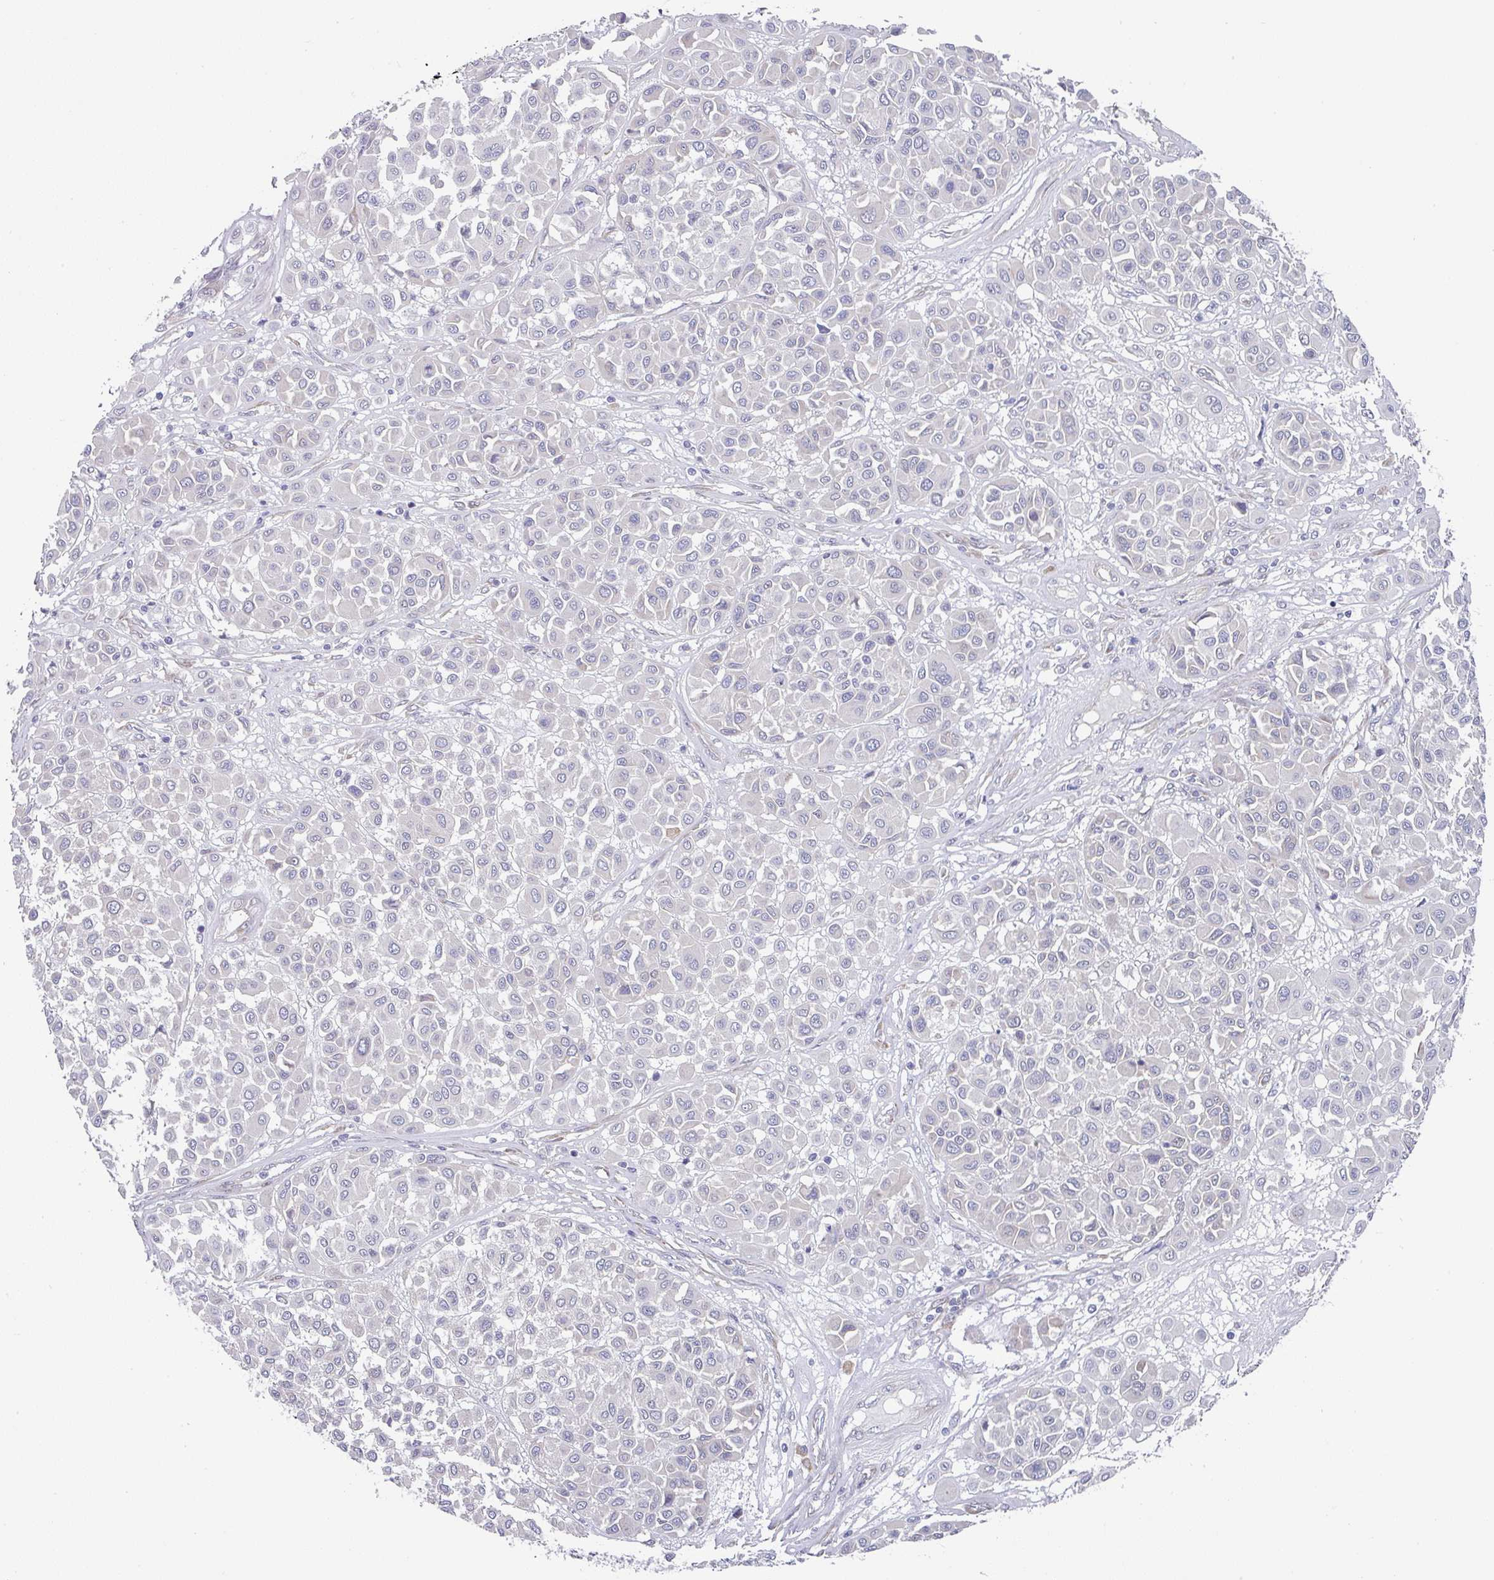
{"staining": {"intensity": "negative", "quantity": "none", "location": "none"}, "tissue": "melanoma", "cell_type": "Tumor cells", "image_type": "cancer", "snomed": [{"axis": "morphology", "description": "Malignant melanoma, Metastatic site"}, {"axis": "topography", "description": "Soft tissue"}], "caption": "Melanoma was stained to show a protein in brown. There is no significant staining in tumor cells.", "gene": "TMED5", "patient": {"sex": "male", "age": 41}}